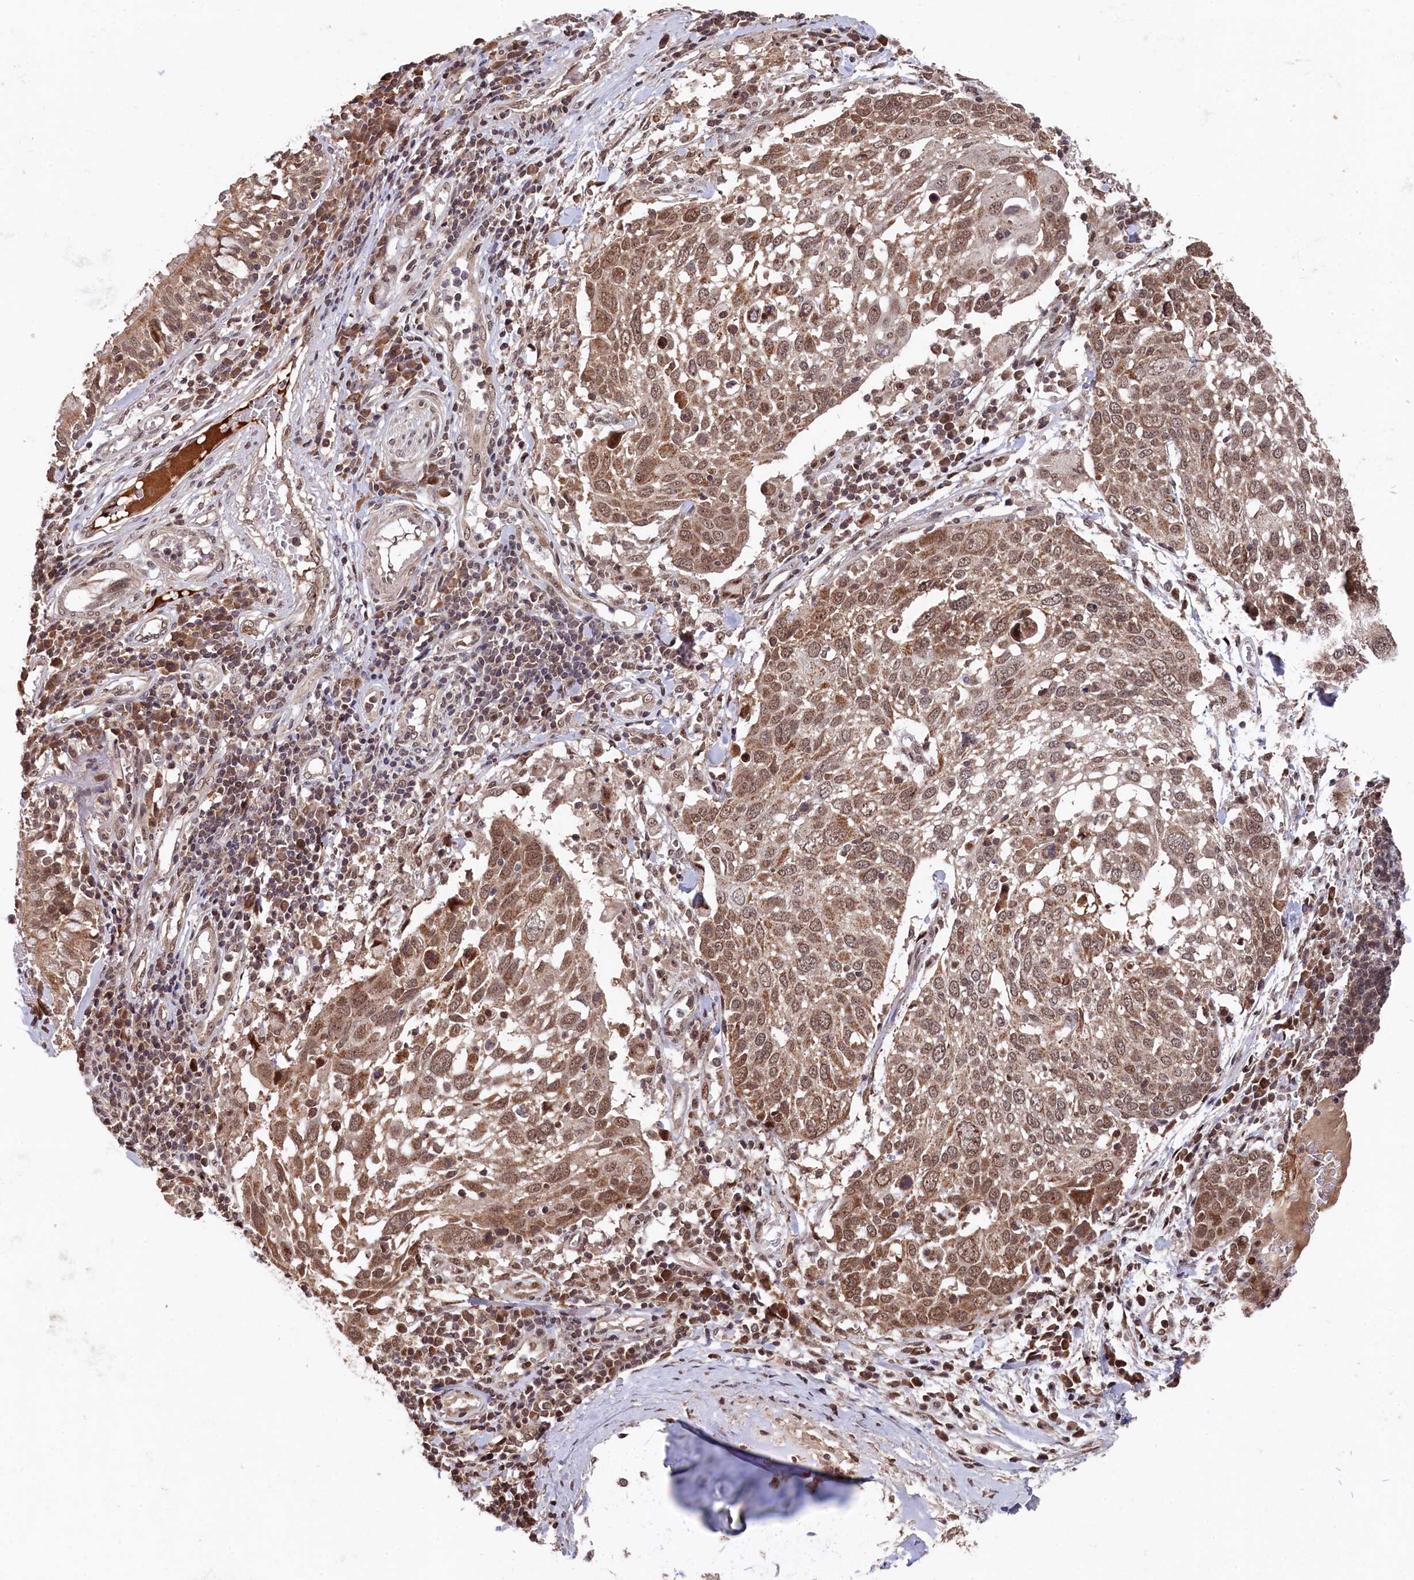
{"staining": {"intensity": "moderate", "quantity": ">75%", "location": "cytoplasmic/membranous,nuclear"}, "tissue": "lung cancer", "cell_type": "Tumor cells", "image_type": "cancer", "snomed": [{"axis": "morphology", "description": "Squamous cell carcinoma, NOS"}, {"axis": "topography", "description": "Lung"}], "caption": "Immunohistochemical staining of human lung cancer demonstrates medium levels of moderate cytoplasmic/membranous and nuclear staining in approximately >75% of tumor cells.", "gene": "CLPX", "patient": {"sex": "male", "age": 65}}